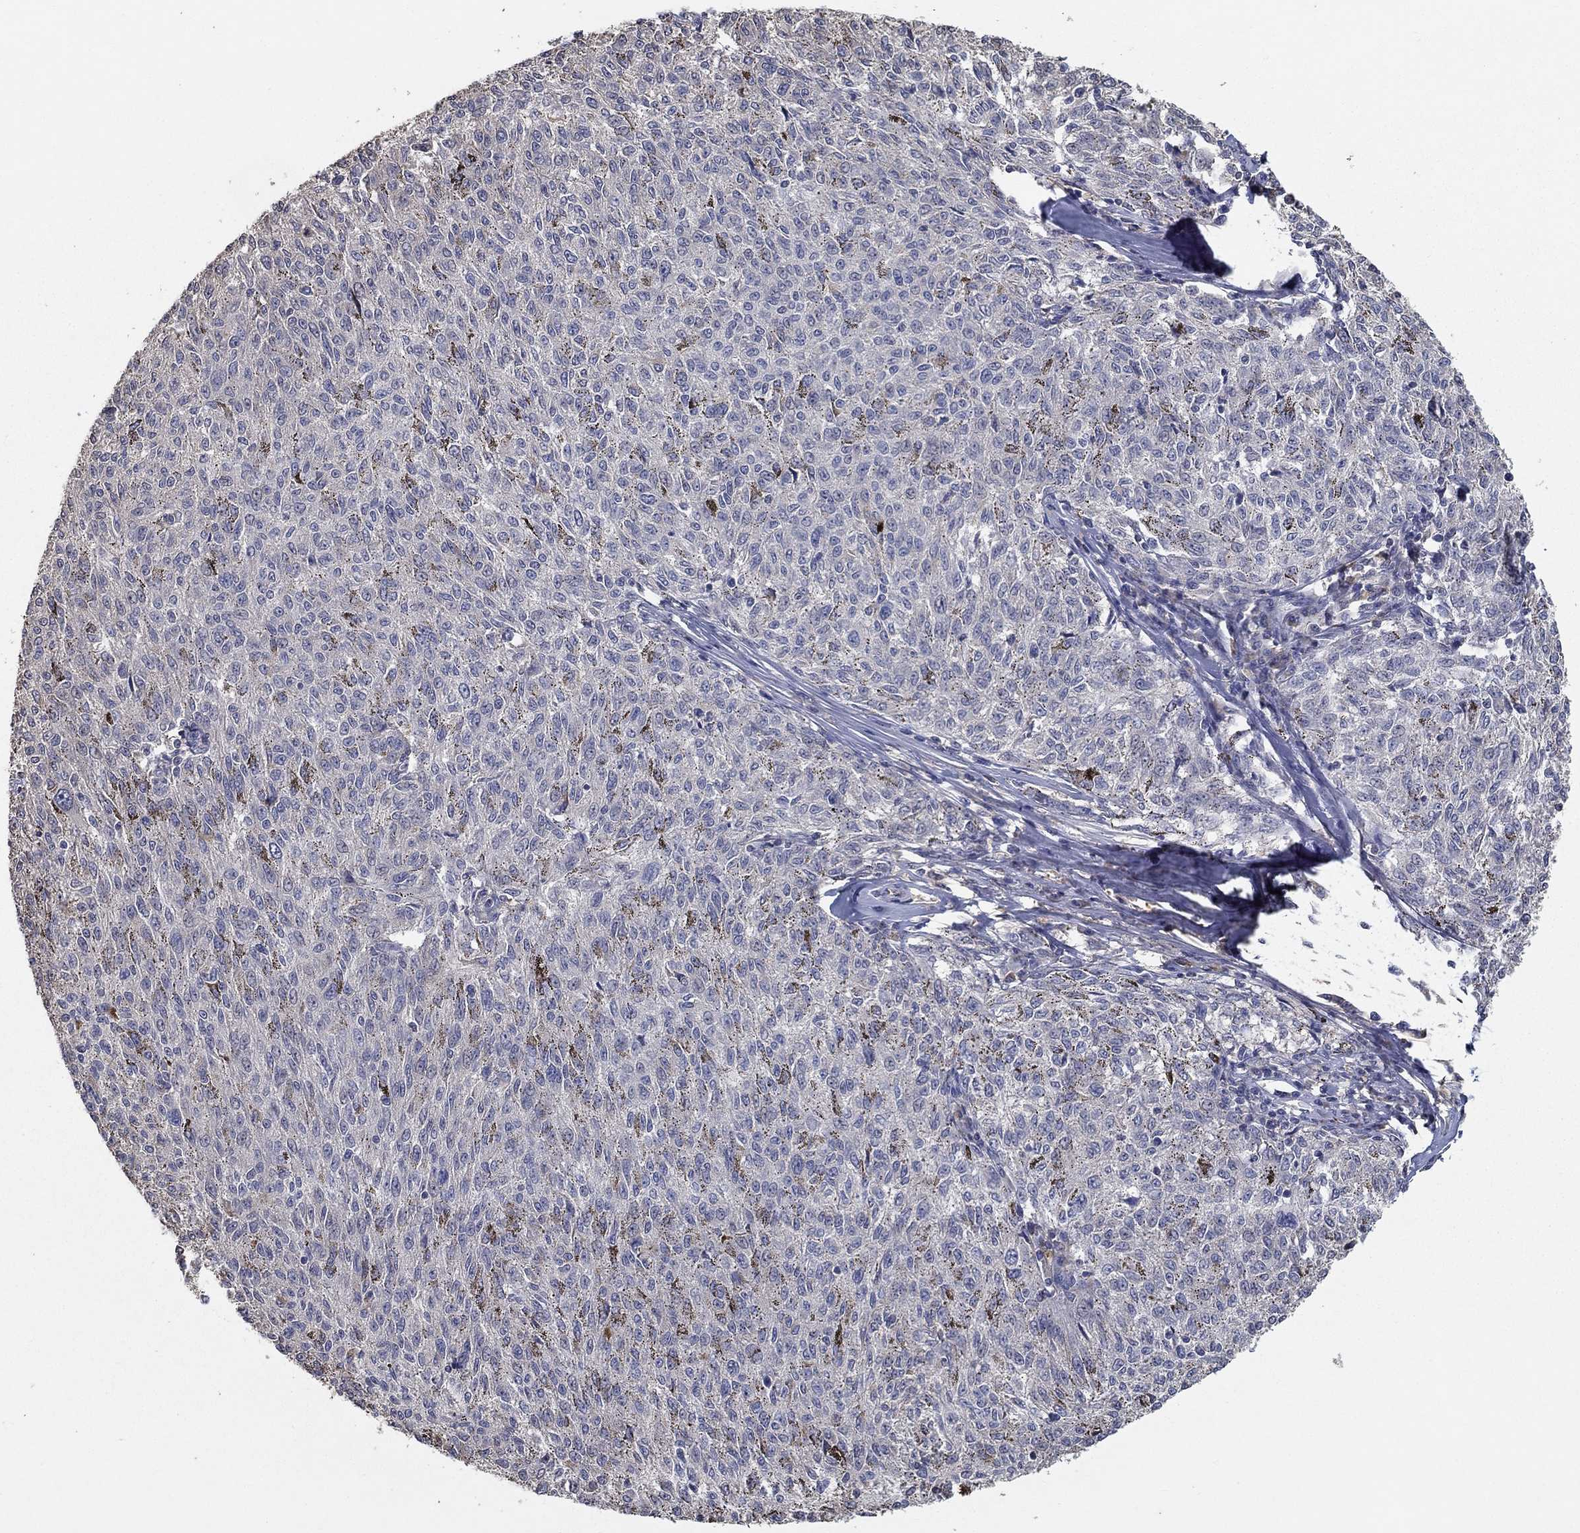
{"staining": {"intensity": "negative", "quantity": "none", "location": "none"}, "tissue": "melanoma", "cell_type": "Tumor cells", "image_type": "cancer", "snomed": [{"axis": "morphology", "description": "Malignant melanoma, NOS"}, {"axis": "topography", "description": "Skin"}], "caption": "Micrograph shows no protein staining in tumor cells of malignant melanoma tissue.", "gene": "IL10", "patient": {"sex": "female", "age": 72}}